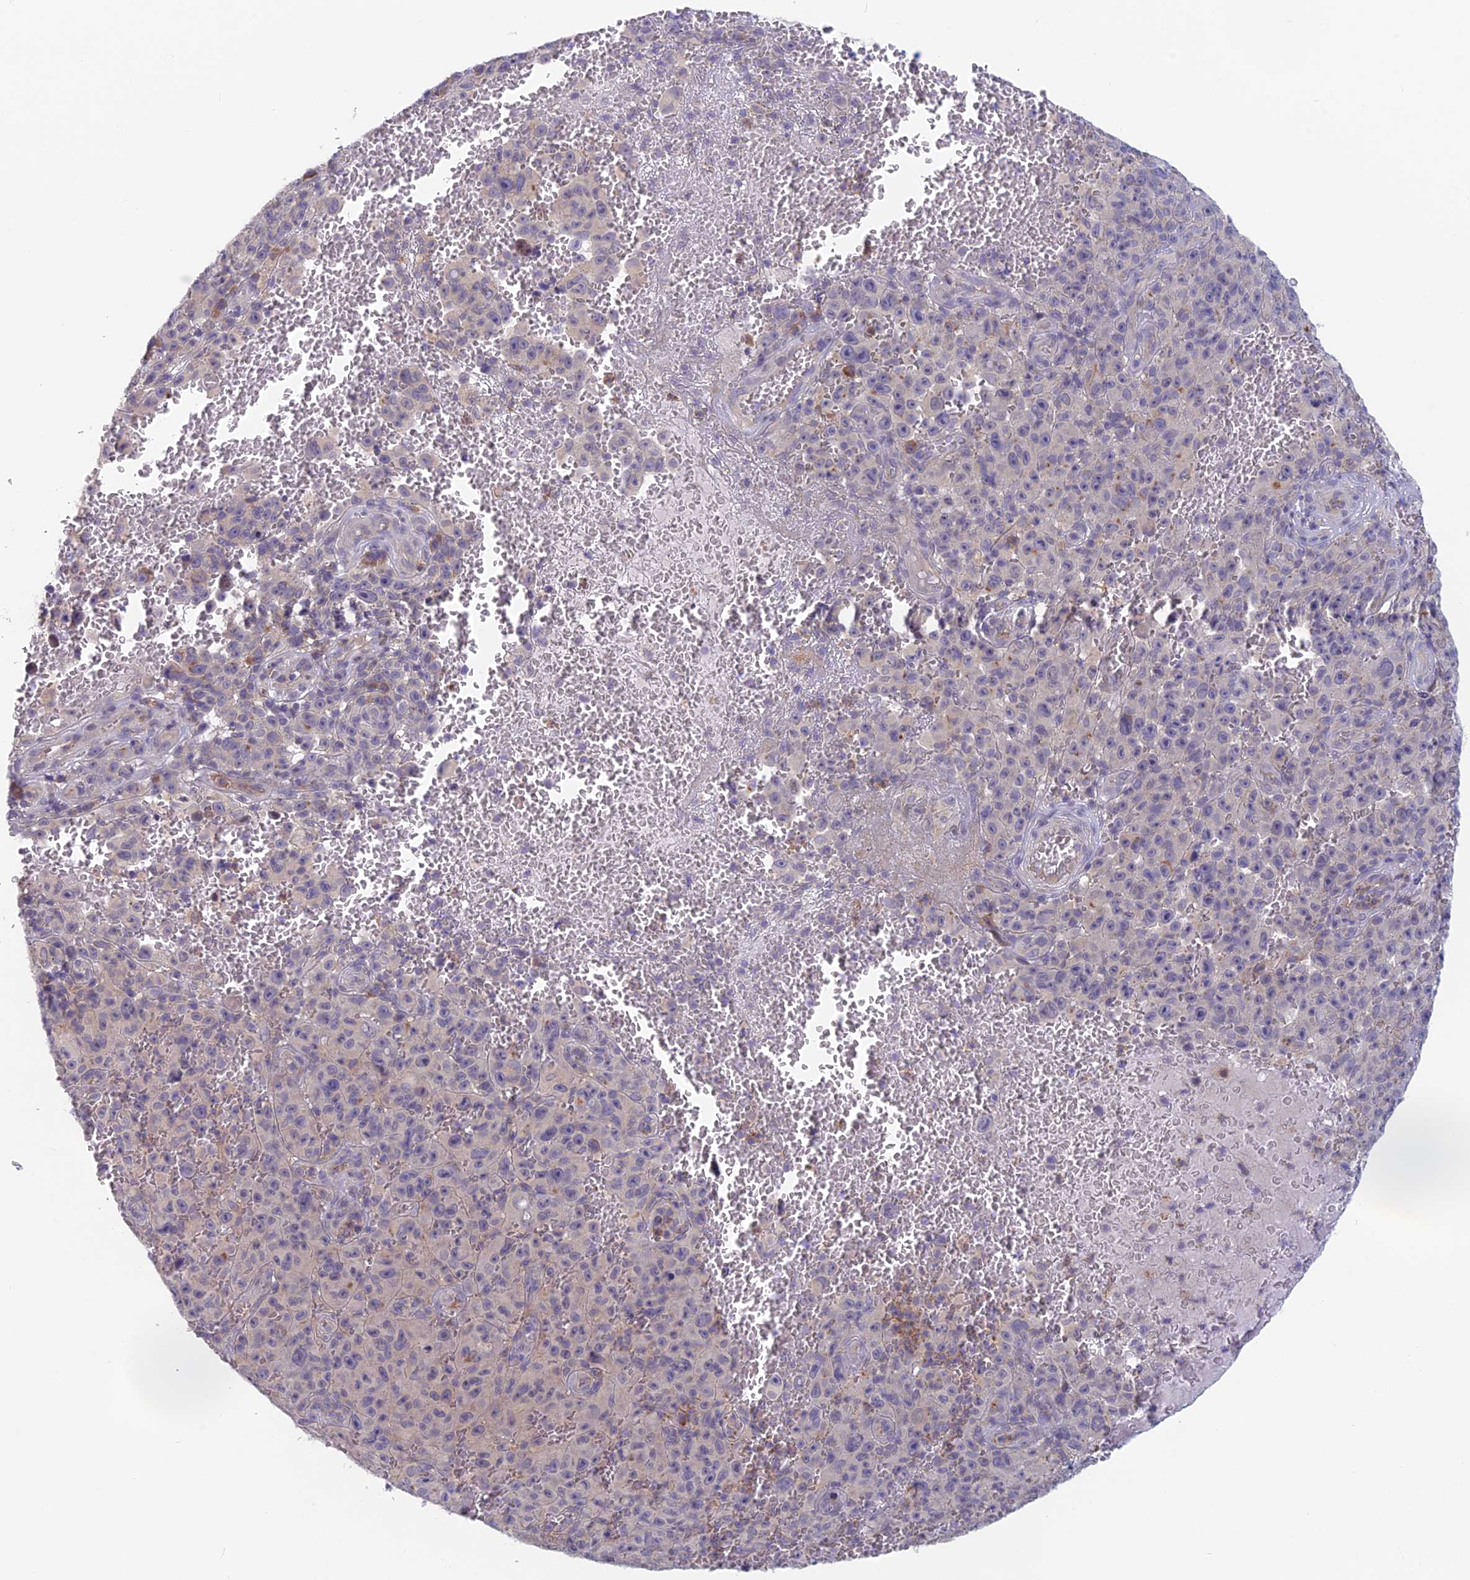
{"staining": {"intensity": "negative", "quantity": "none", "location": "none"}, "tissue": "melanoma", "cell_type": "Tumor cells", "image_type": "cancer", "snomed": [{"axis": "morphology", "description": "Malignant melanoma, NOS"}, {"axis": "topography", "description": "Skin"}], "caption": "An image of human malignant melanoma is negative for staining in tumor cells. (DAB immunohistochemistry with hematoxylin counter stain).", "gene": "PPP1R26", "patient": {"sex": "female", "age": 82}}